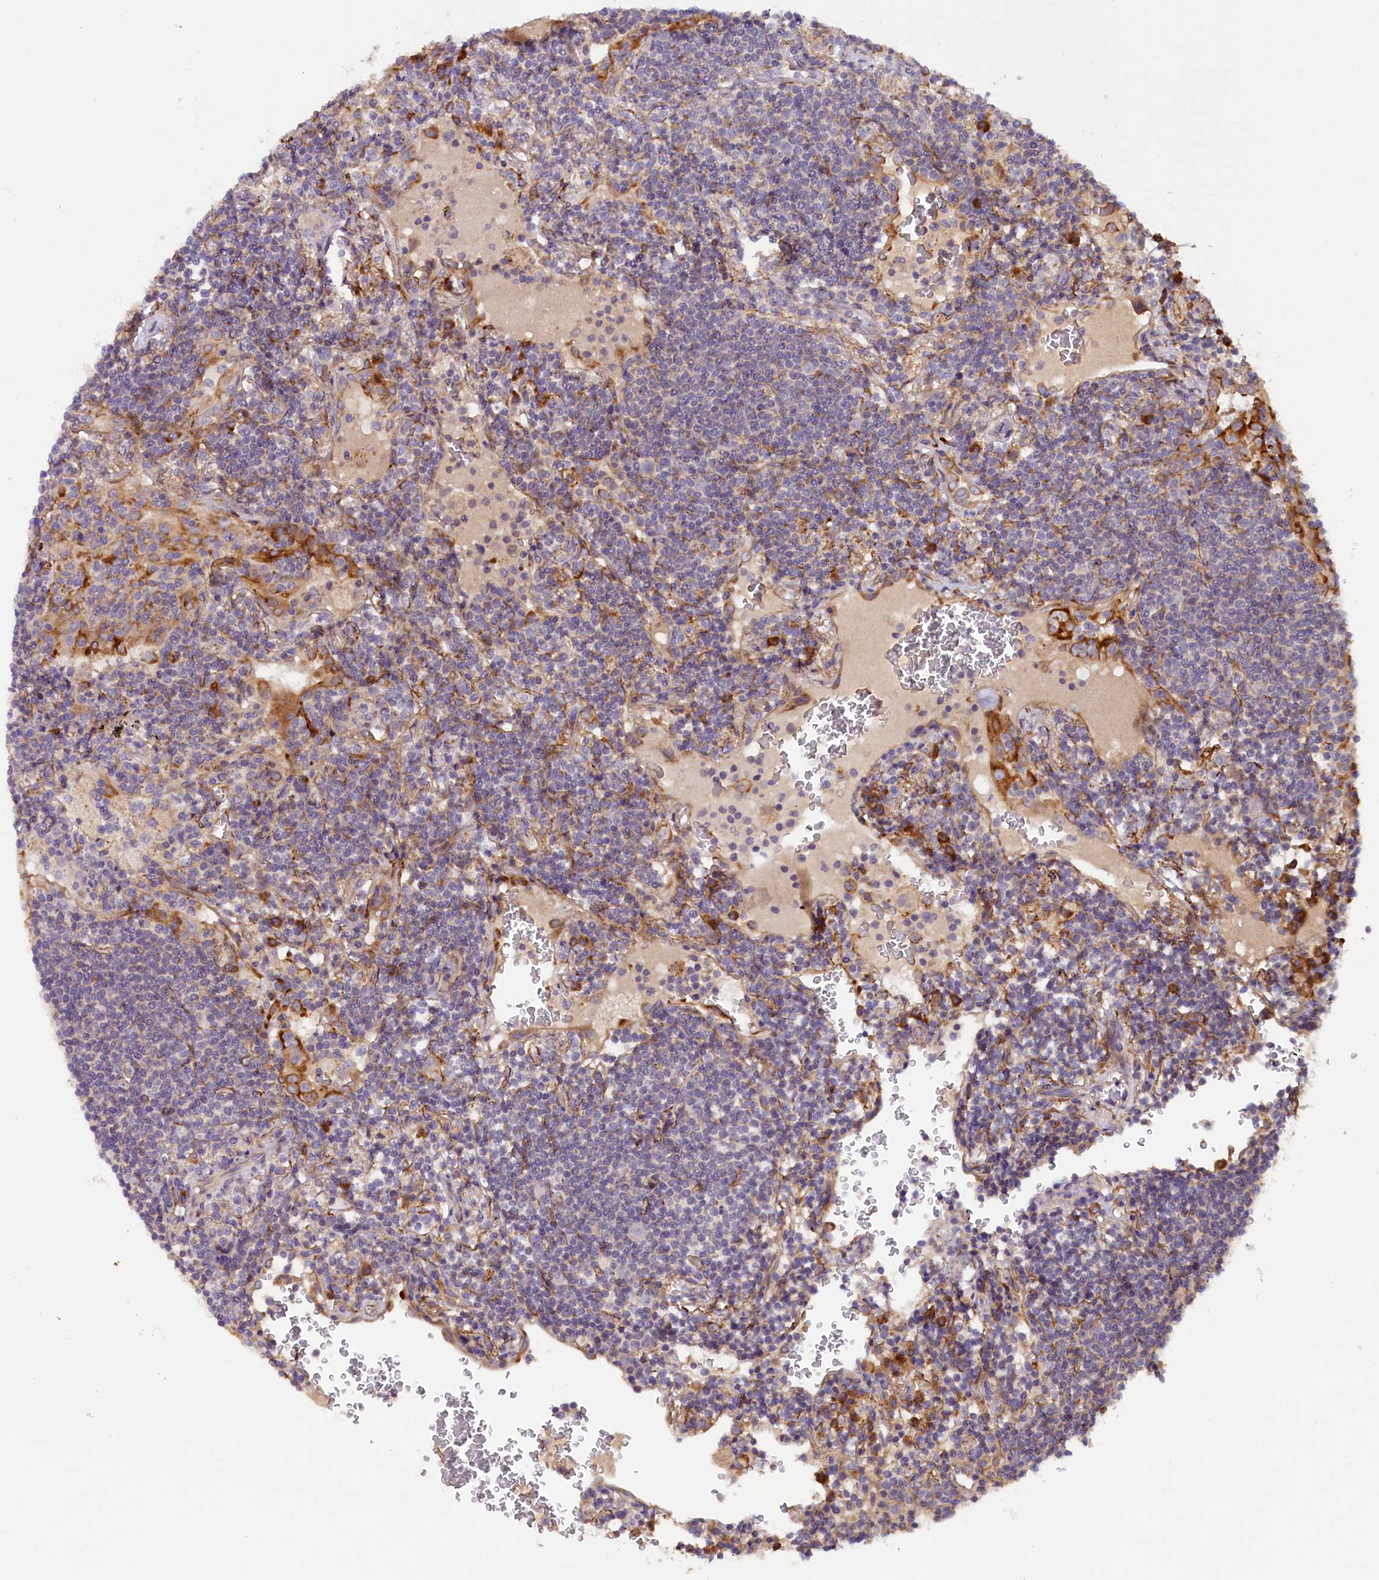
{"staining": {"intensity": "negative", "quantity": "none", "location": "none"}, "tissue": "lymphoma", "cell_type": "Tumor cells", "image_type": "cancer", "snomed": [{"axis": "morphology", "description": "Malignant lymphoma, non-Hodgkin's type, Low grade"}, {"axis": "topography", "description": "Lung"}], "caption": "This is a photomicrograph of immunohistochemistry (IHC) staining of malignant lymphoma, non-Hodgkin's type (low-grade), which shows no staining in tumor cells.", "gene": "SSC5D", "patient": {"sex": "female", "age": 71}}